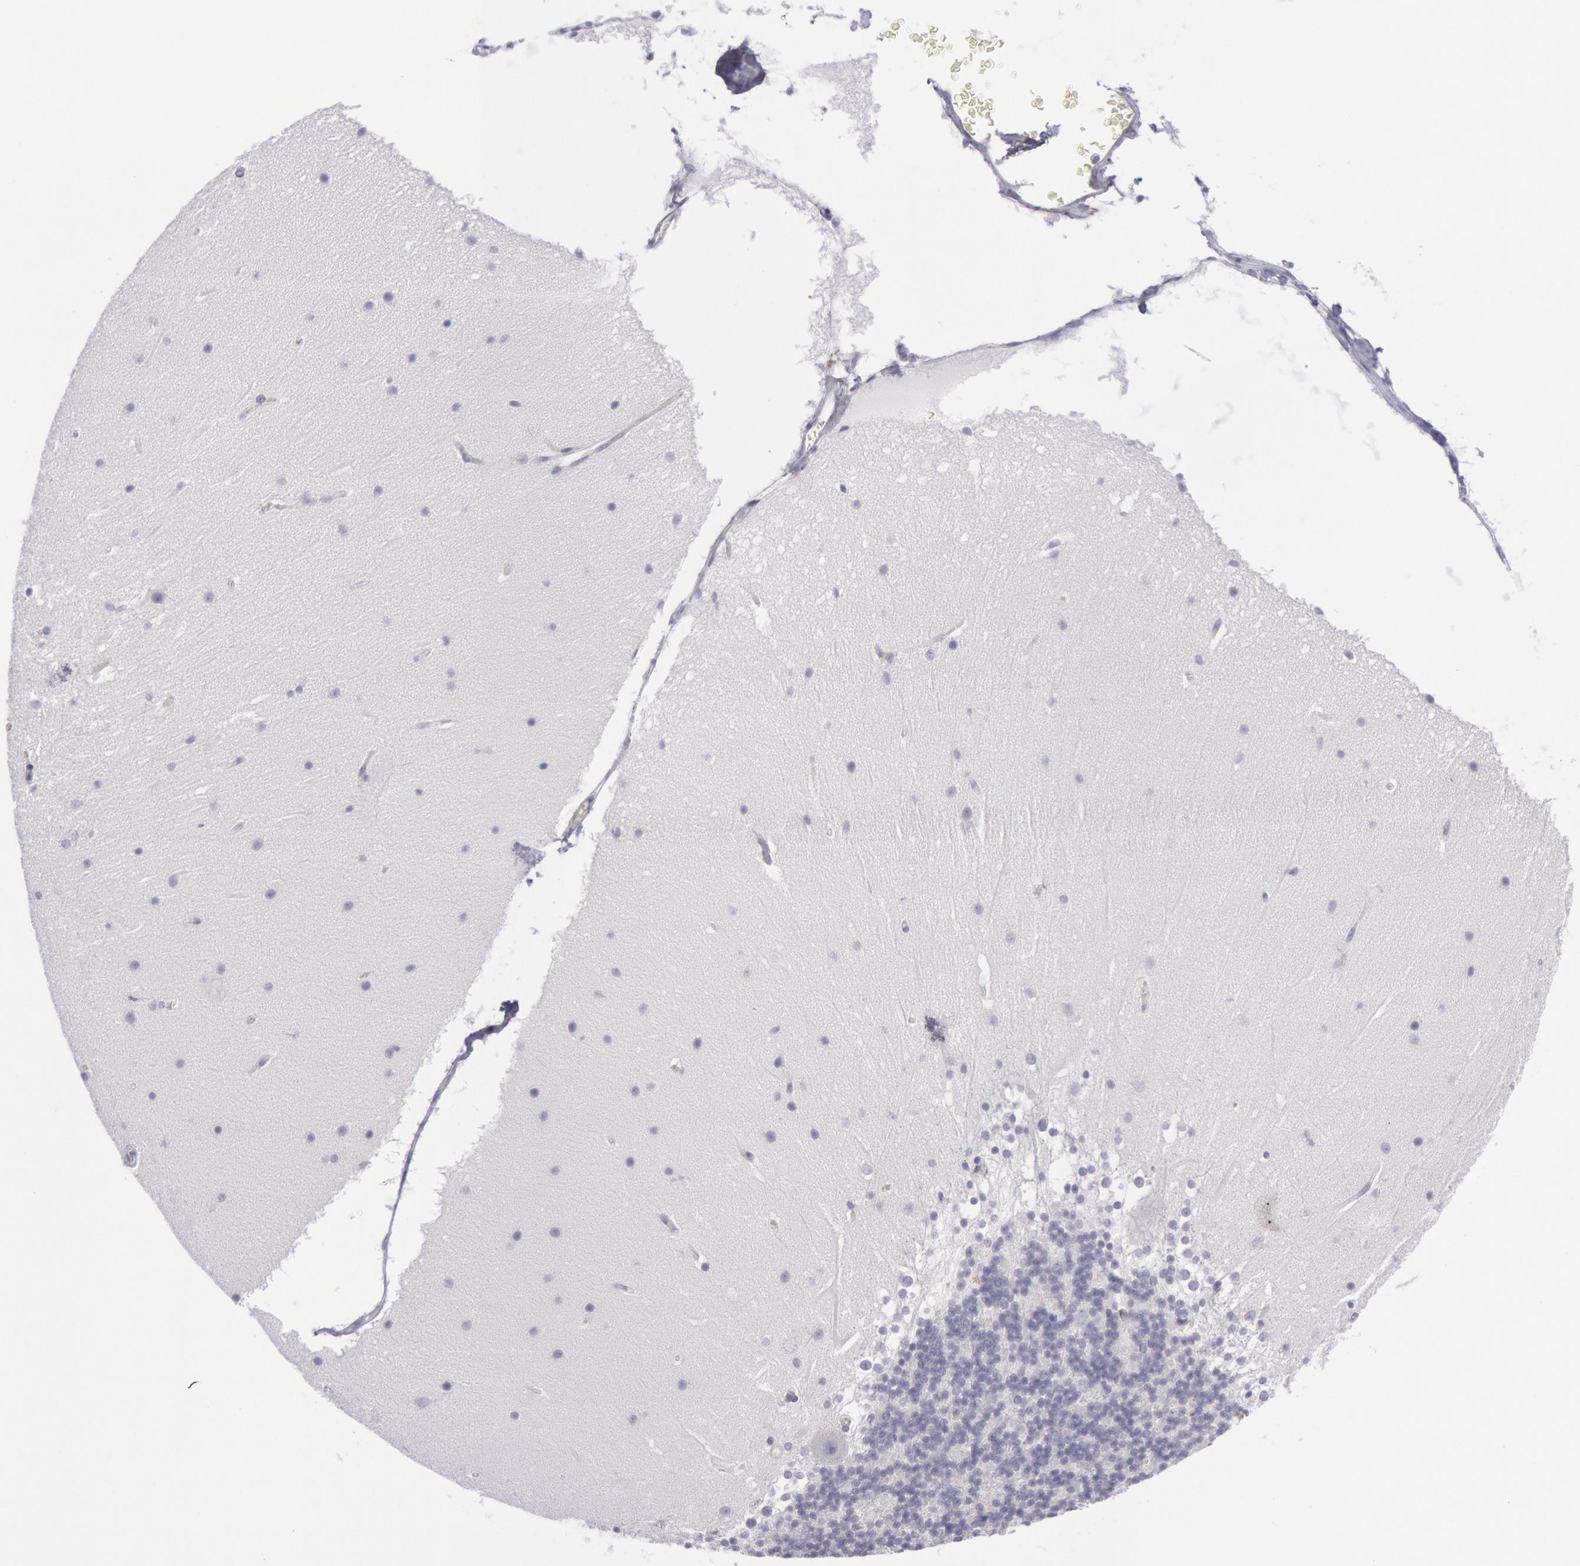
{"staining": {"intensity": "negative", "quantity": "none", "location": "none"}, "tissue": "cerebellum", "cell_type": "Cells in granular layer", "image_type": "normal", "snomed": [{"axis": "morphology", "description": "Normal tissue, NOS"}, {"axis": "topography", "description": "Cerebellum"}], "caption": "The image reveals no significant positivity in cells in granular layer of cerebellum.", "gene": "CDH13", "patient": {"sex": "female", "age": 19}}